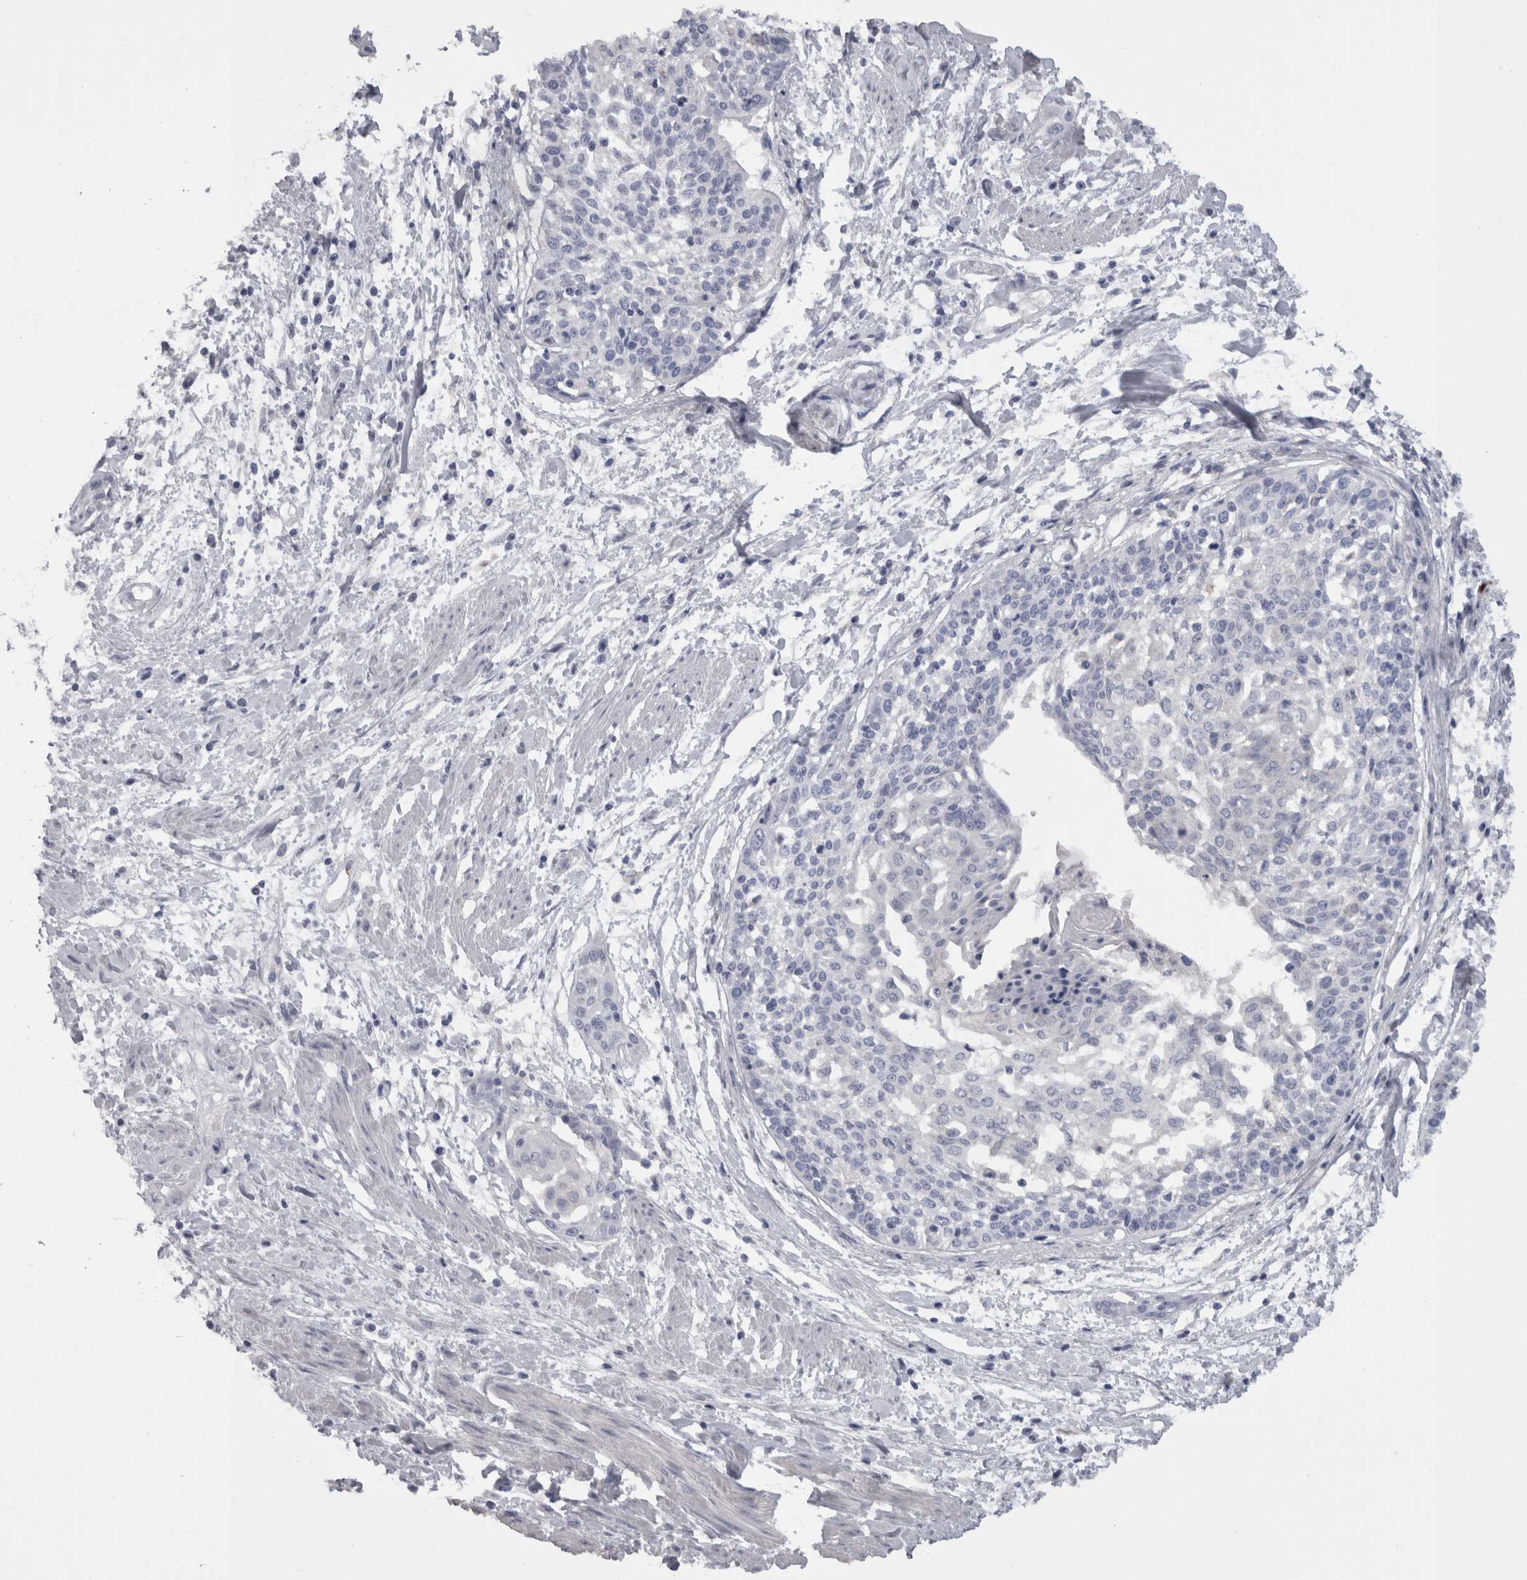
{"staining": {"intensity": "negative", "quantity": "none", "location": "none"}, "tissue": "cervical cancer", "cell_type": "Tumor cells", "image_type": "cancer", "snomed": [{"axis": "morphology", "description": "Squamous cell carcinoma, NOS"}, {"axis": "topography", "description": "Cervix"}], "caption": "Immunohistochemistry of cervical squamous cell carcinoma displays no positivity in tumor cells. (DAB IHC, high magnification).", "gene": "CAMK2D", "patient": {"sex": "female", "age": 57}}